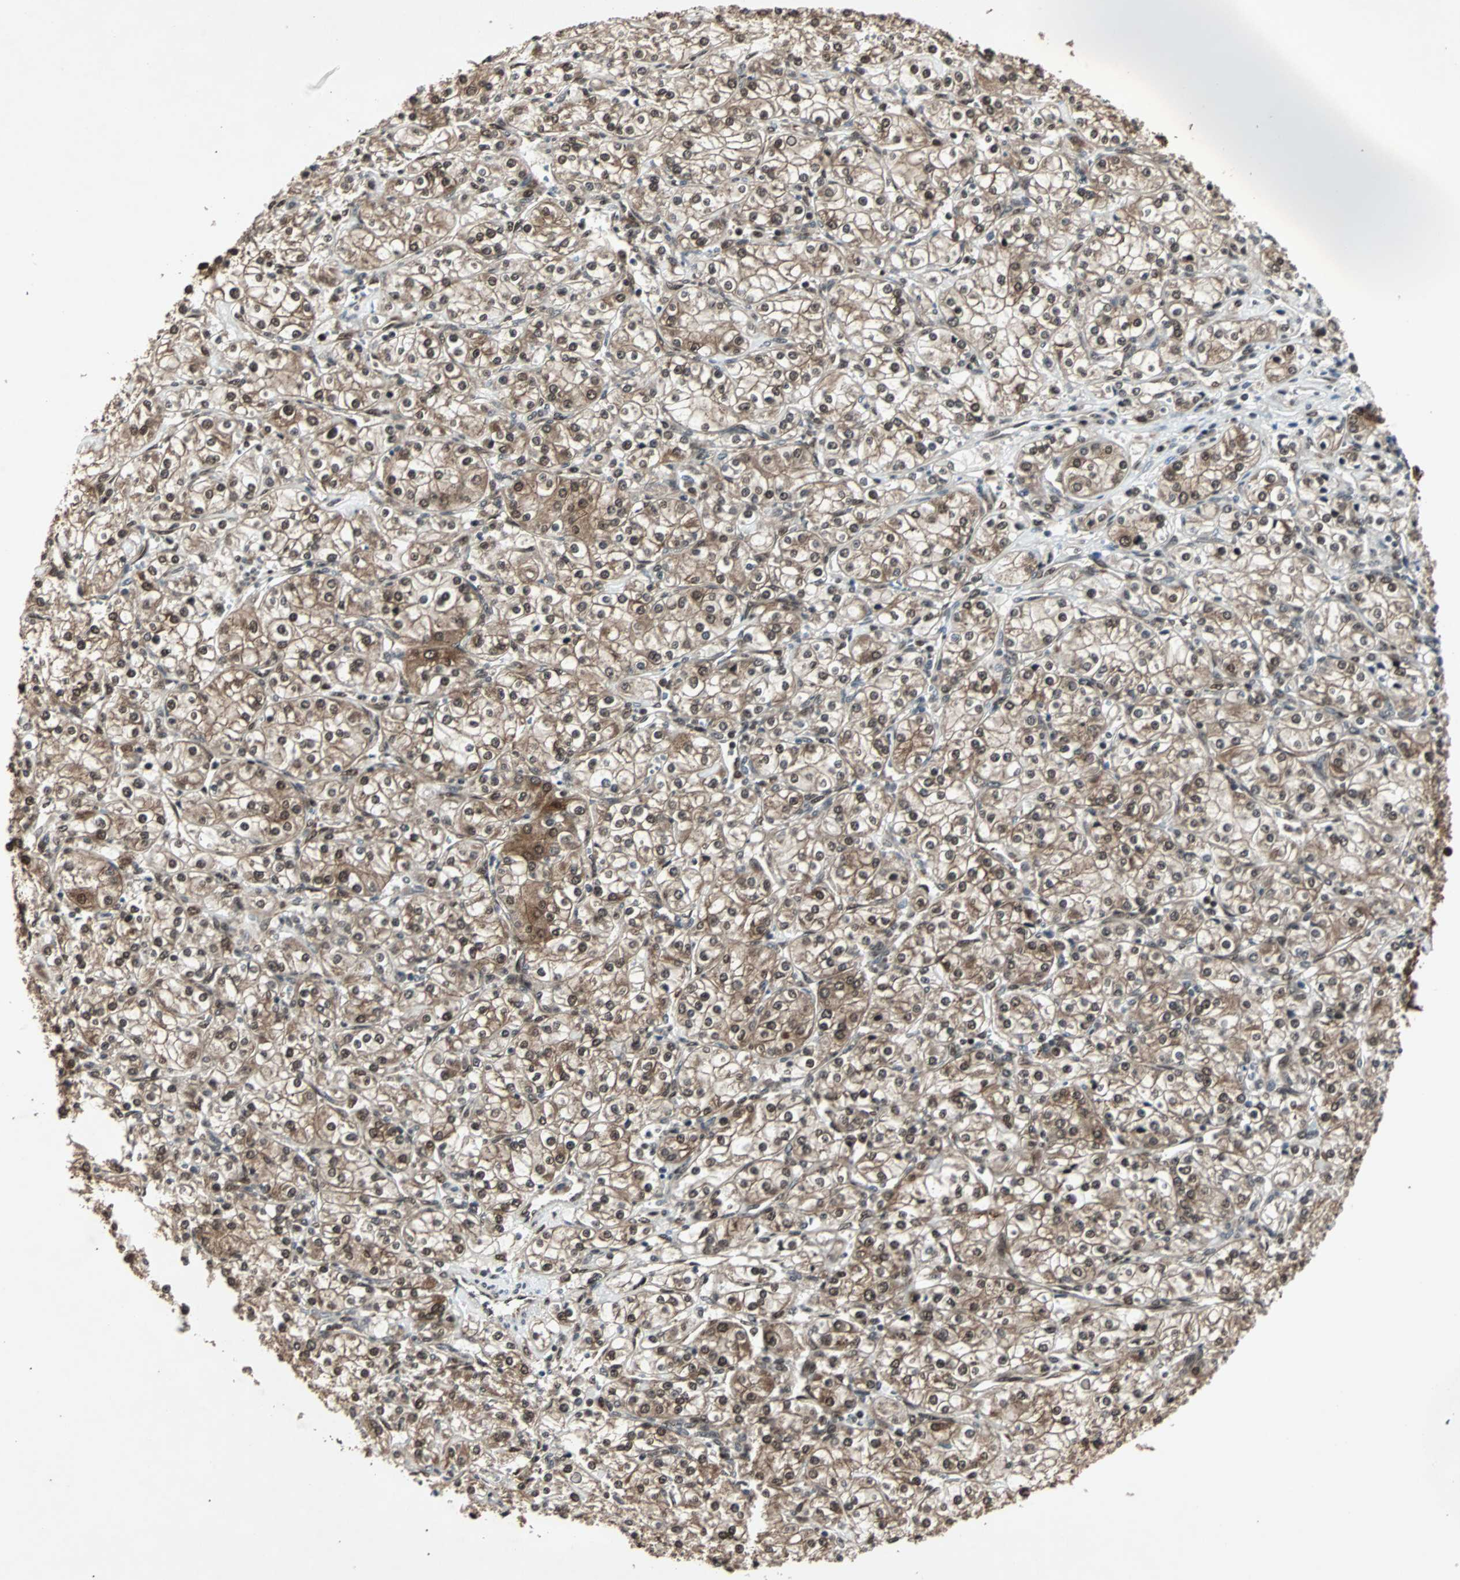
{"staining": {"intensity": "moderate", "quantity": ">75%", "location": "cytoplasmic/membranous,nuclear"}, "tissue": "renal cancer", "cell_type": "Tumor cells", "image_type": "cancer", "snomed": [{"axis": "morphology", "description": "Adenocarcinoma, NOS"}, {"axis": "topography", "description": "Kidney"}], "caption": "IHC image of neoplastic tissue: human renal cancer (adenocarcinoma) stained using immunohistochemistry displays medium levels of moderate protein expression localized specifically in the cytoplasmic/membranous and nuclear of tumor cells, appearing as a cytoplasmic/membranous and nuclear brown color.", "gene": "ACLY", "patient": {"sex": "male", "age": 77}}